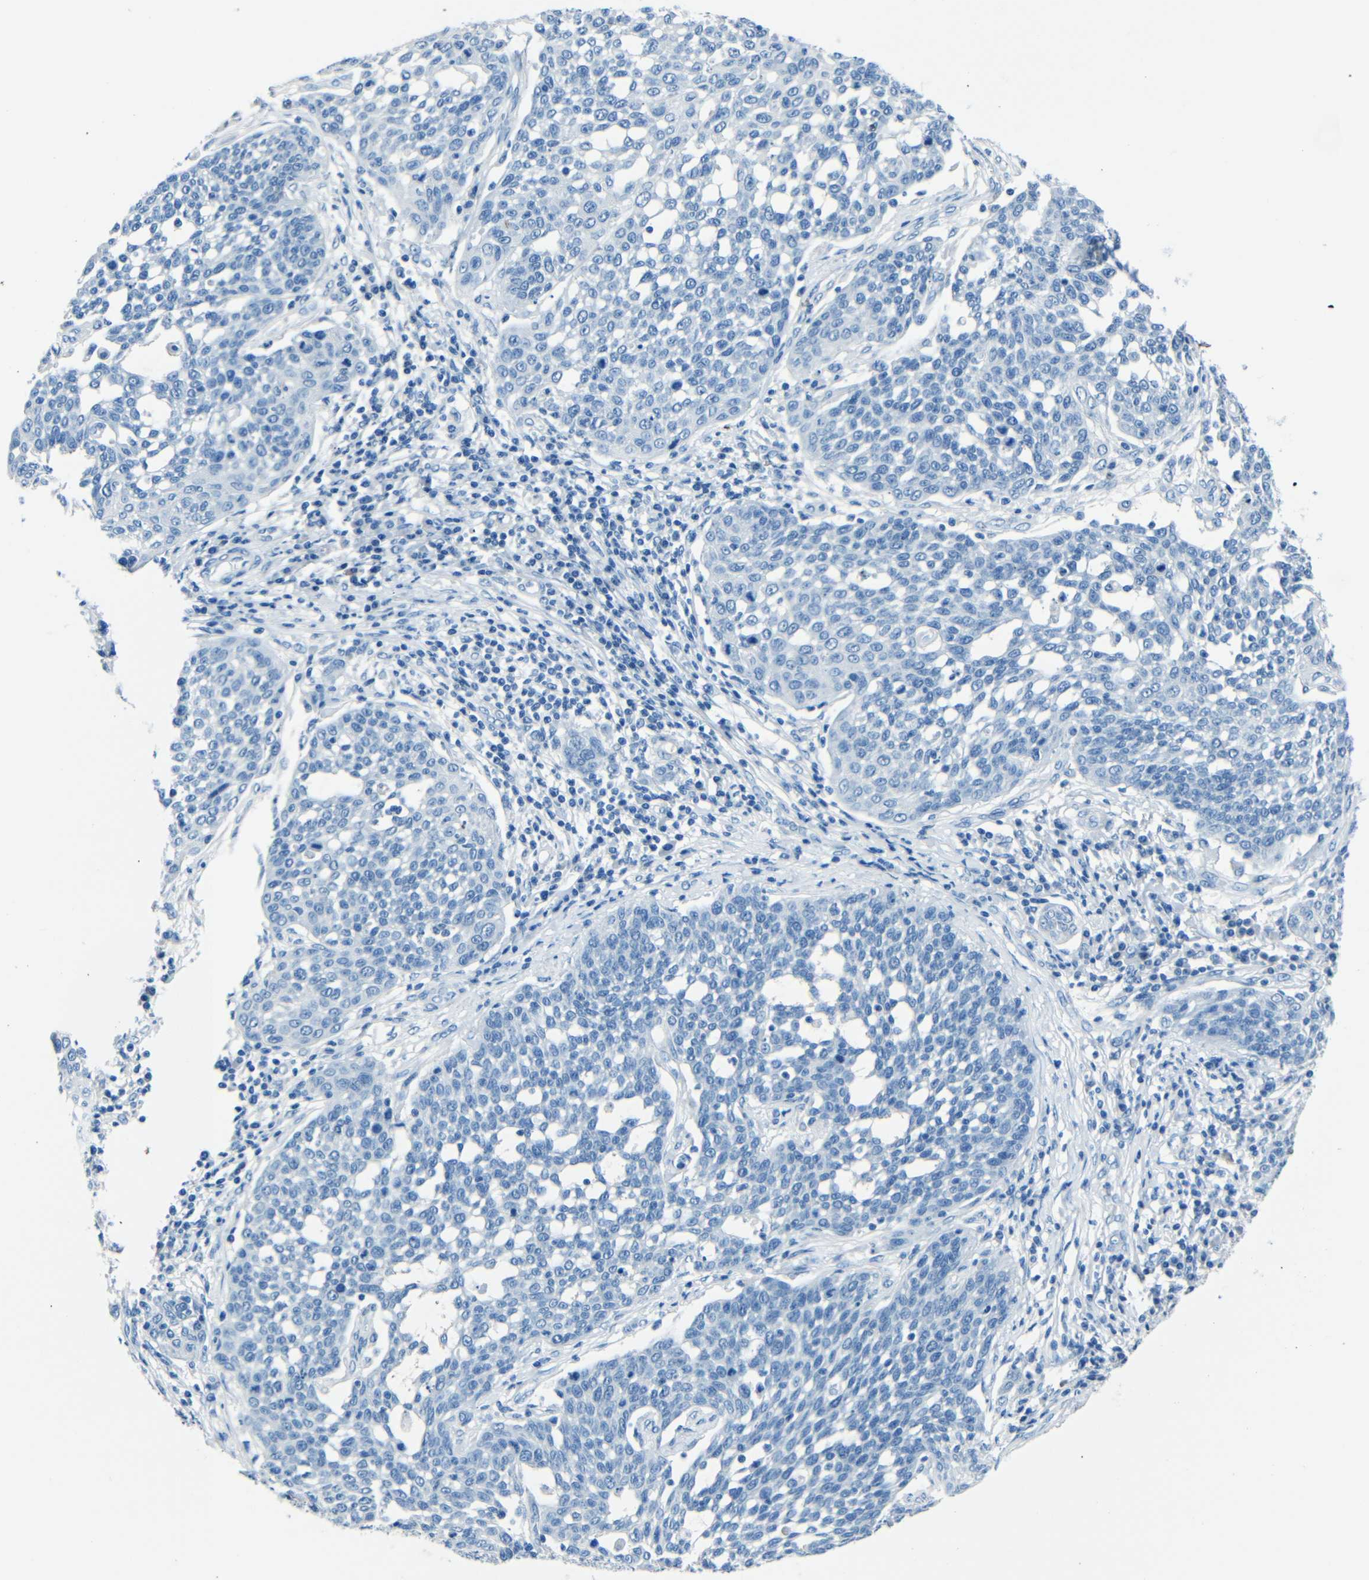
{"staining": {"intensity": "negative", "quantity": "none", "location": "none"}, "tissue": "cervical cancer", "cell_type": "Tumor cells", "image_type": "cancer", "snomed": [{"axis": "morphology", "description": "Squamous cell carcinoma, NOS"}, {"axis": "topography", "description": "Cervix"}], "caption": "Cervical cancer (squamous cell carcinoma) was stained to show a protein in brown. There is no significant staining in tumor cells.", "gene": "FBN2", "patient": {"sex": "female", "age": 34}}